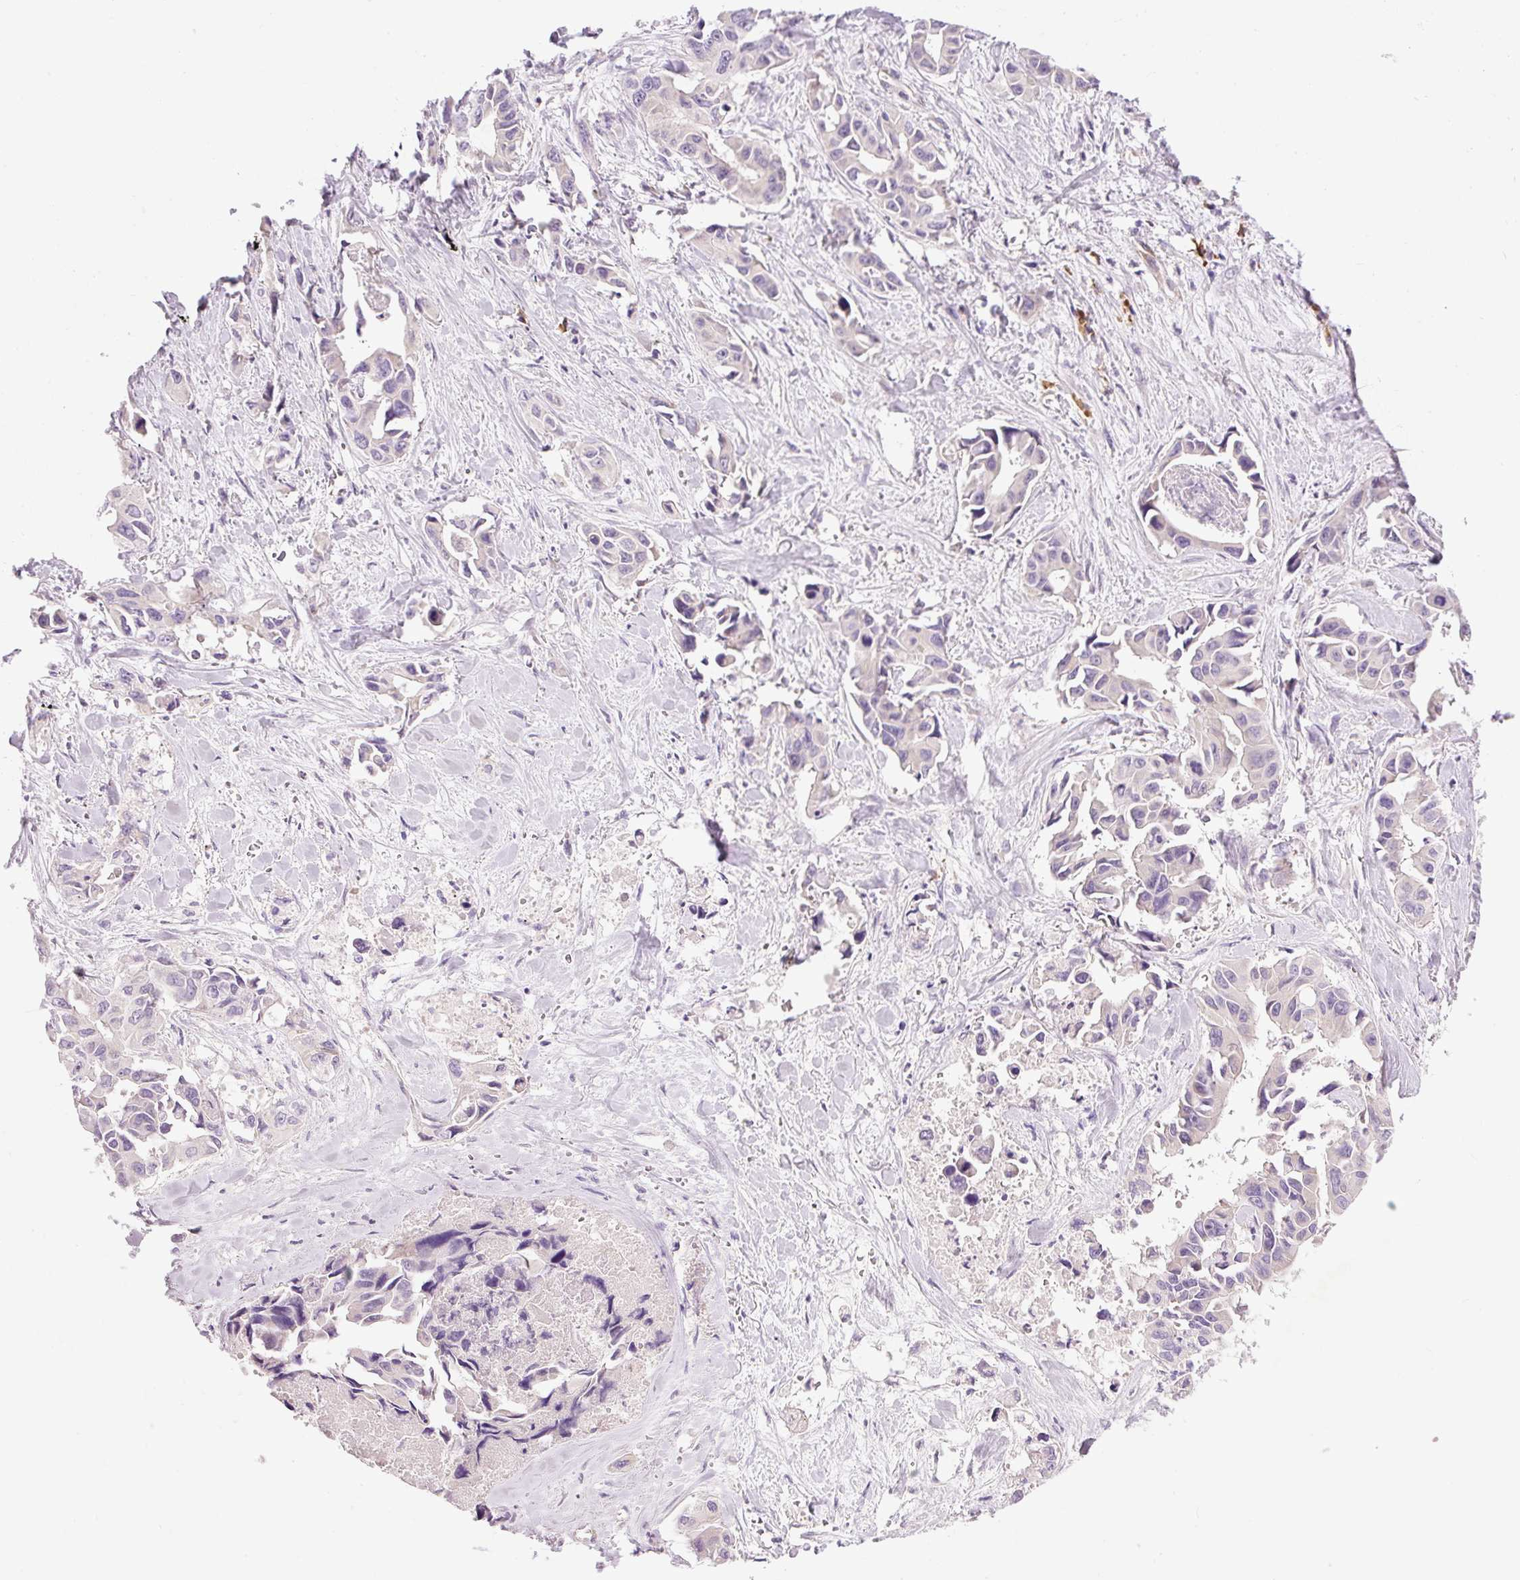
{"staining": {"intensity": "negative", "quantity": "none", "location": "none"}, "tissue": "lung cancer", "cell_type": "Tumor cells", "image_type": "cancer", "snomed": [{"axis": "morphology", "description": "Adenocarcinoma, NOS"}, {"axis": "topography", "description": "Lung"}], "caption": "Immunohistochemistry micrograph of neoplastic tissue: human lung cancer (adenocarcinoma) stained with DAB displays no significant protein staining in tumor cells. (Immunohistochemistry (ihc), brightfield microscopy, high magnification).", "gene": "PNPLA5", "patient": {"sex": "male", "age": 64}}